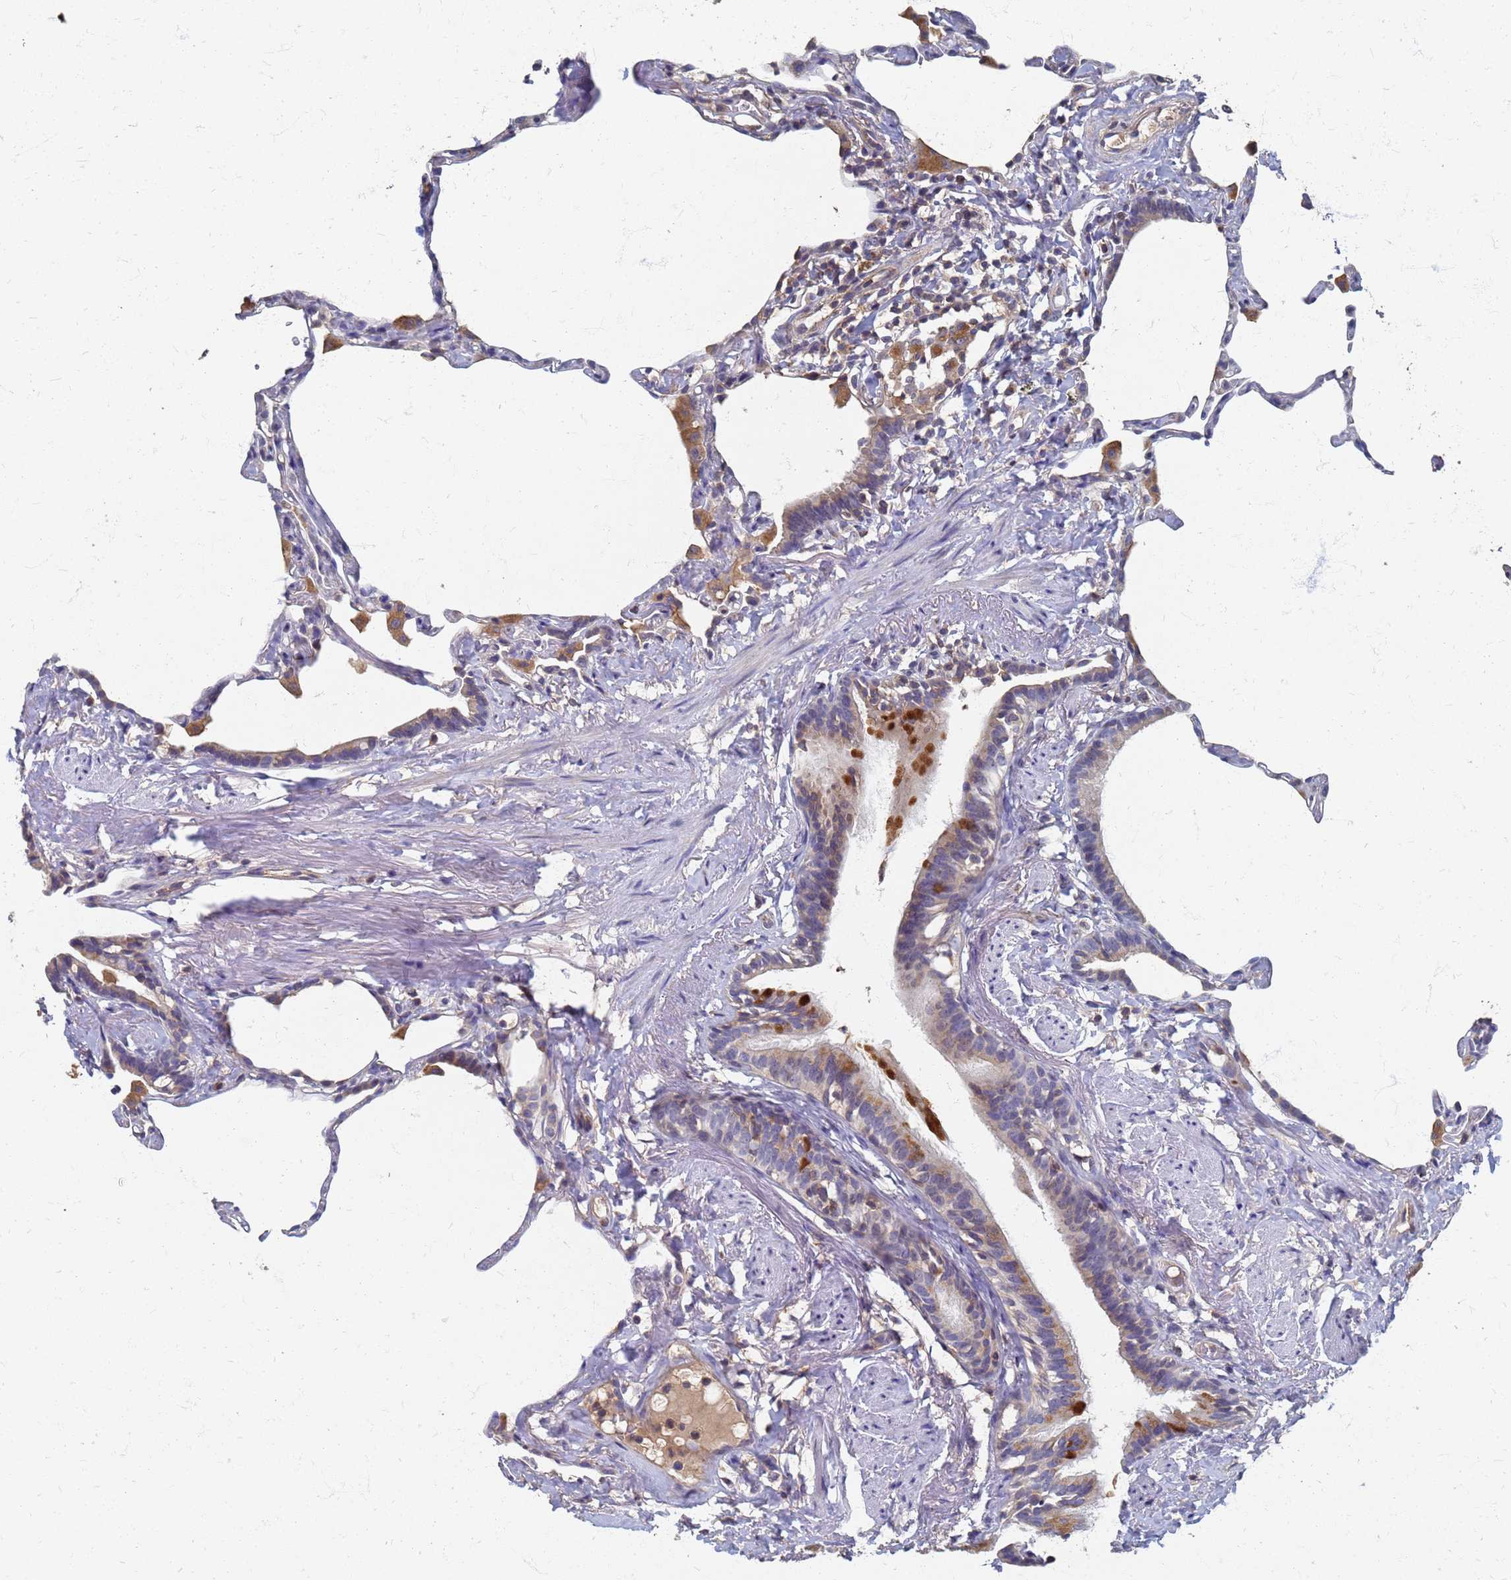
{"staining": {"intensity": "negative", "quantity": "none", "location": "none"}, "tissue": "lung", "cell_type": "Alveolar cells", "image_type": "normal", "snomed": [{"axis": "morphology", "description": "Normal tissue, NOS"}, {"axis": "topography", "description": "Lung"}], "caption": "Immunohistochemistry (IHC) of normal human lung displays no expression in alveolar cells.", "gene": "KRCC1", "patient": {"sex": "male", "age": 65}}